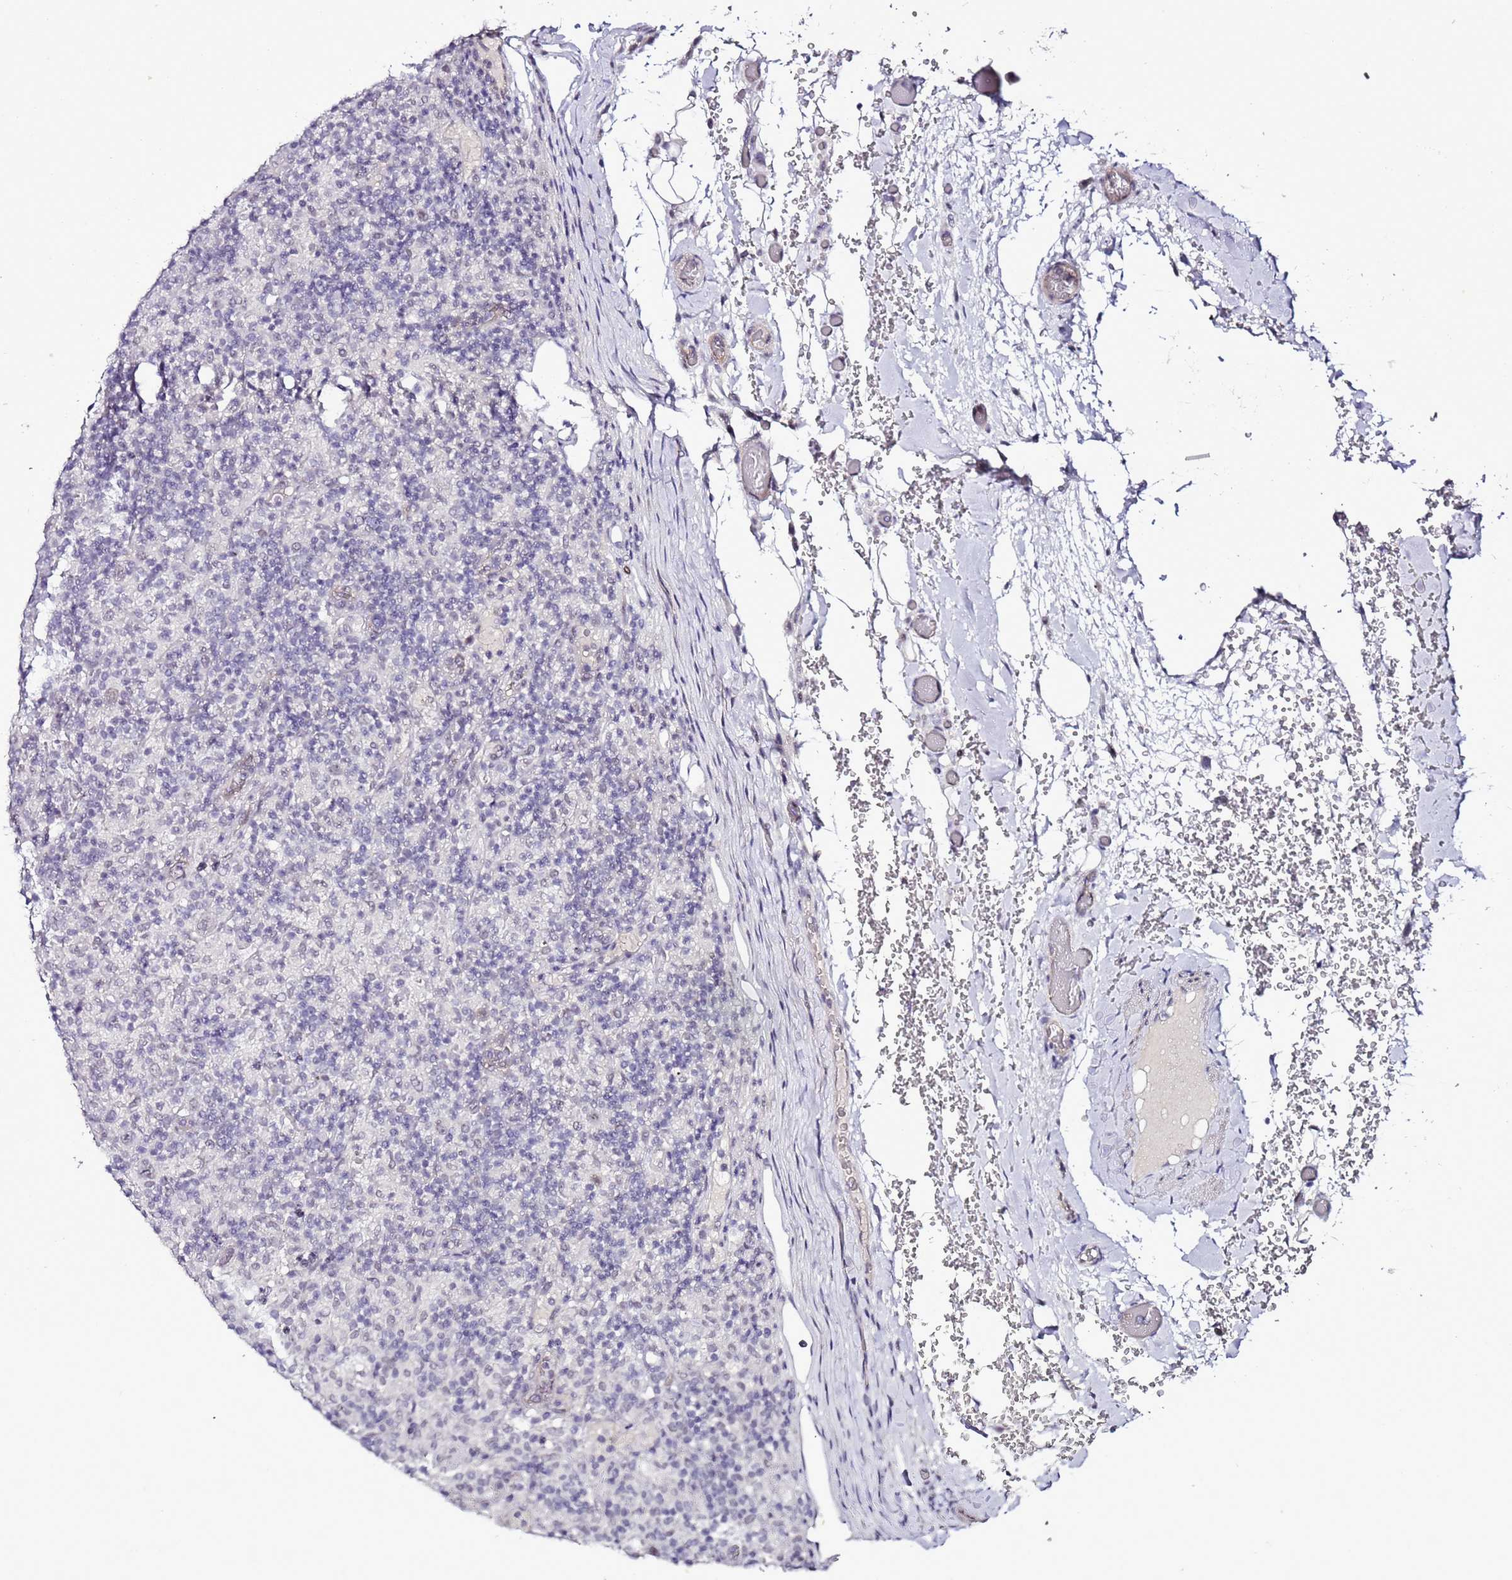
{"staining": {"intensity": "negative", "quantity": "none", "location": "none"}, "tissue": "lymphoma", "cell_type": "Tumor cells", "image_type": "cancer", "snomed": [{"axis": "morphology", "description": "Hodgkin's disease, NOS"}, {"axis": "topography", "description": "Lymph node"}], "caption": "Tumor cells are negative for brown protein staining in lymphoma. (DAB (3,3'-diaminobenzidine) IHC with hematoxylin counter stain).", "gene": "PSMA7", "patient": {"sex": "male", "age": 70}}